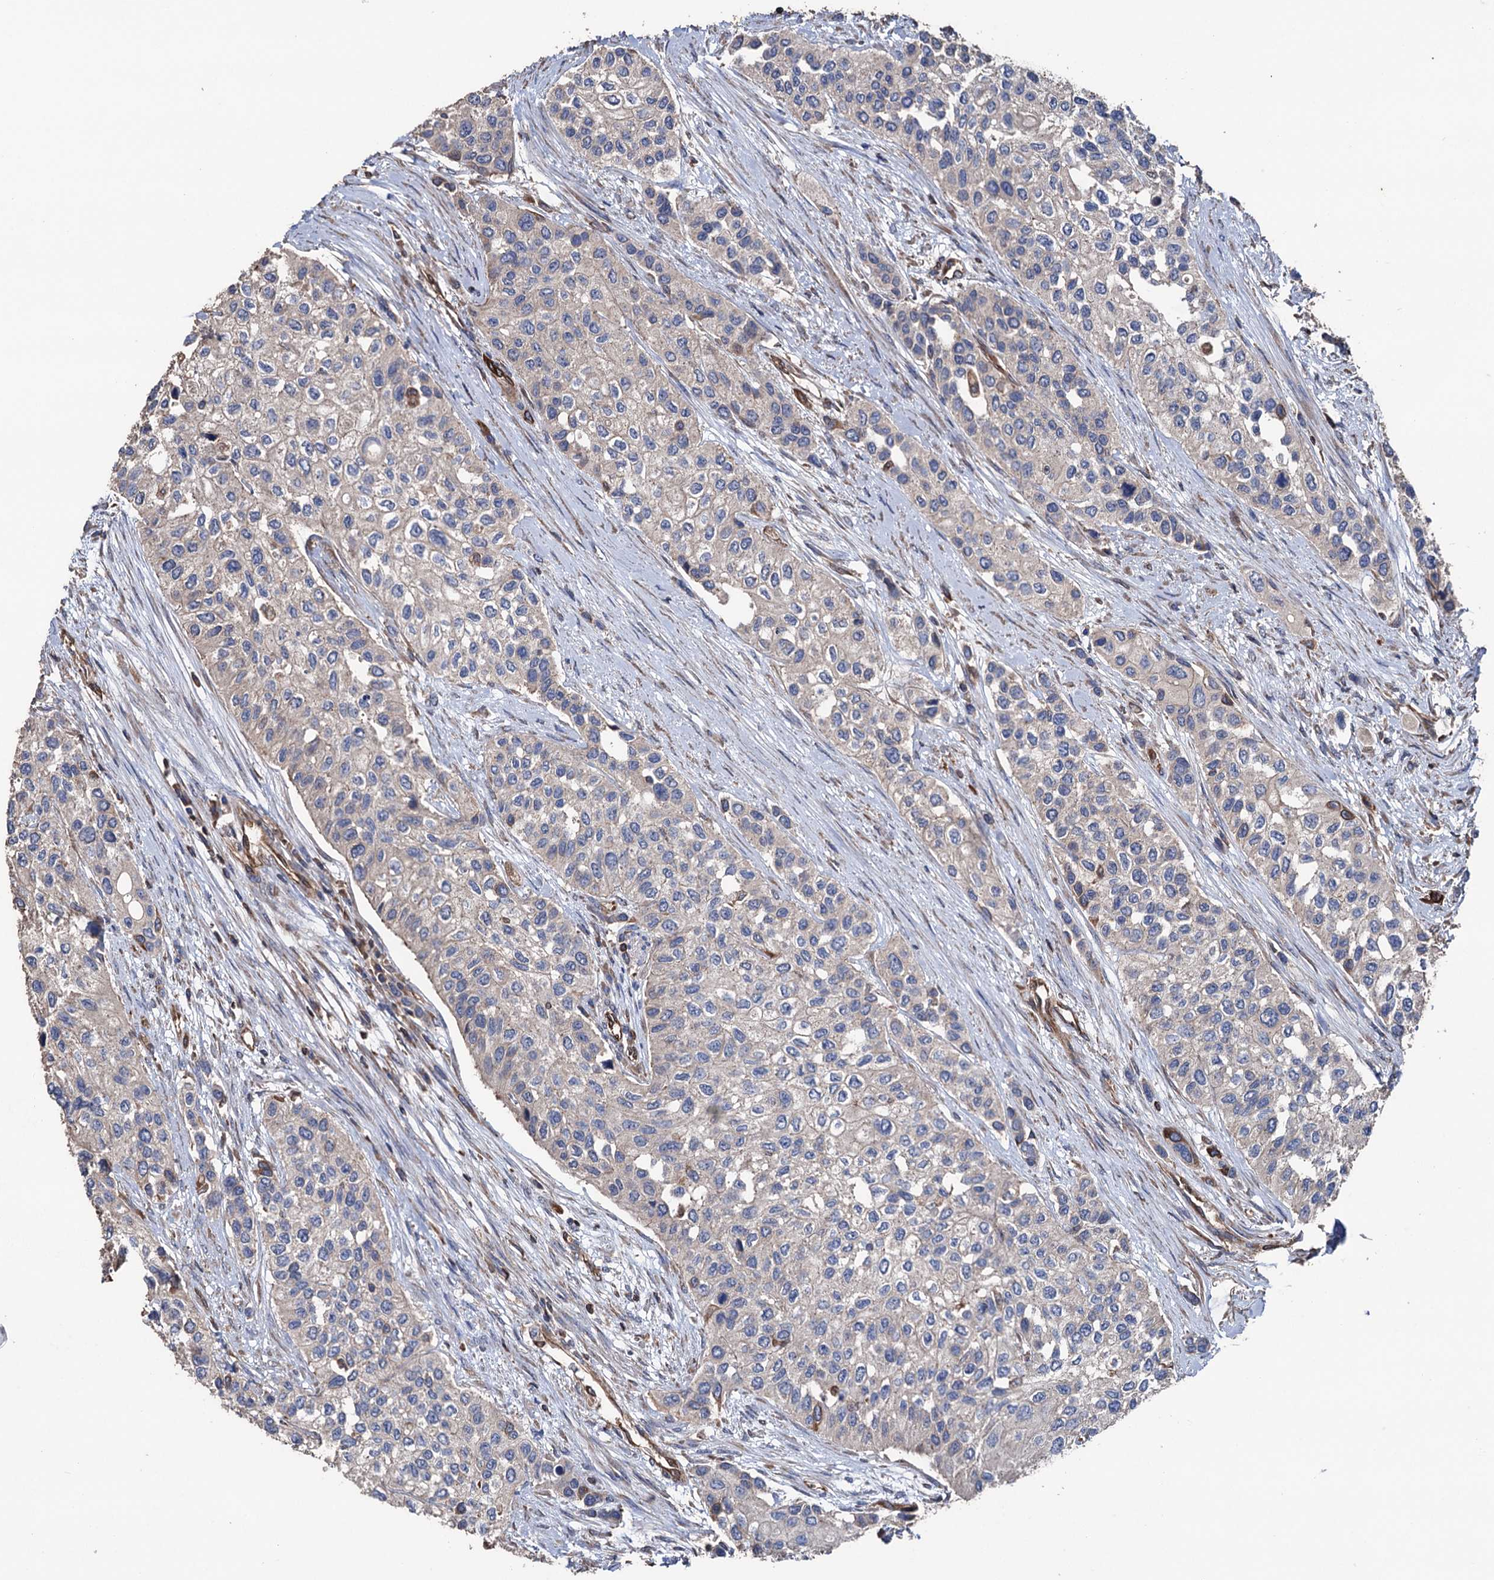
{"staining": {"intensity": "negative", "quantity": "none", "location": "none"}, "tissue": "urothelial cancer", "cell_type": "Tumor cells", "image_type": "cancer", "snomed": [{"axis": "morphology", "description": "Normal tissue, NOS"}, {"axis": "morphology", "description": "Urothelial carcinoma, High grade"}, {"axis": "topography", "description": "Vascular tissue"}, {"axis": "topography", "description": "Urinary bladder"}], "caption": "A photomicrograph of human urothelial cancer is negative for staining in tumor cells.", "gene": "STING1", "patient": {"sex": "female", "age": 56}}